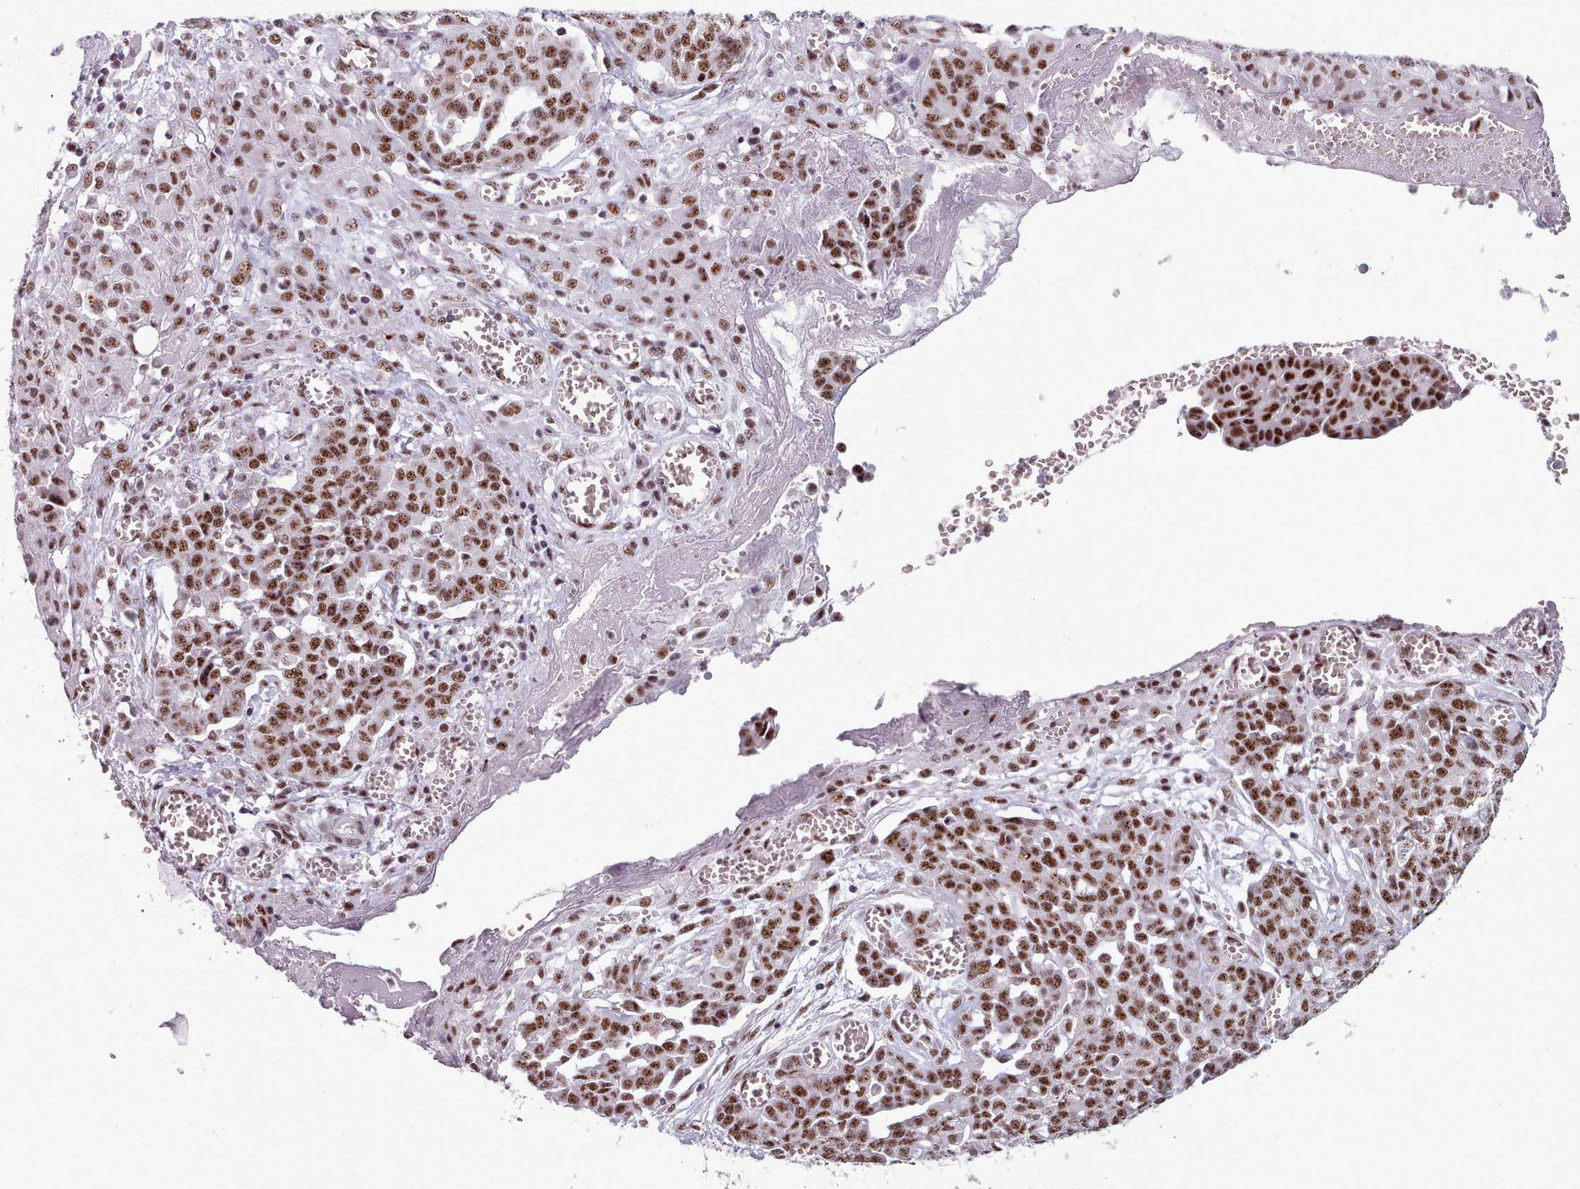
{"staining": {"intensity": "strong", "quantity": ">75%", "location": "nuclear"}, "tissue": "ovarian cancer", "cell_type": "Tumor cells", "image_type": "cancer", "snomed": [{"axis": "morphology", "description": "Cystadenocarcinoma, serous, NOS"}, {"axis": "topography", "description": "Soft tissue"}, {"axis": "topography", "description": "Ovary"}], "caption": "Protein staining exhibits strong nuclear staining in approximately >75% of tumor cells in ovarian cancer.", "gene": "SRRM1", "patient": {"sex": "female", "age": 57}}